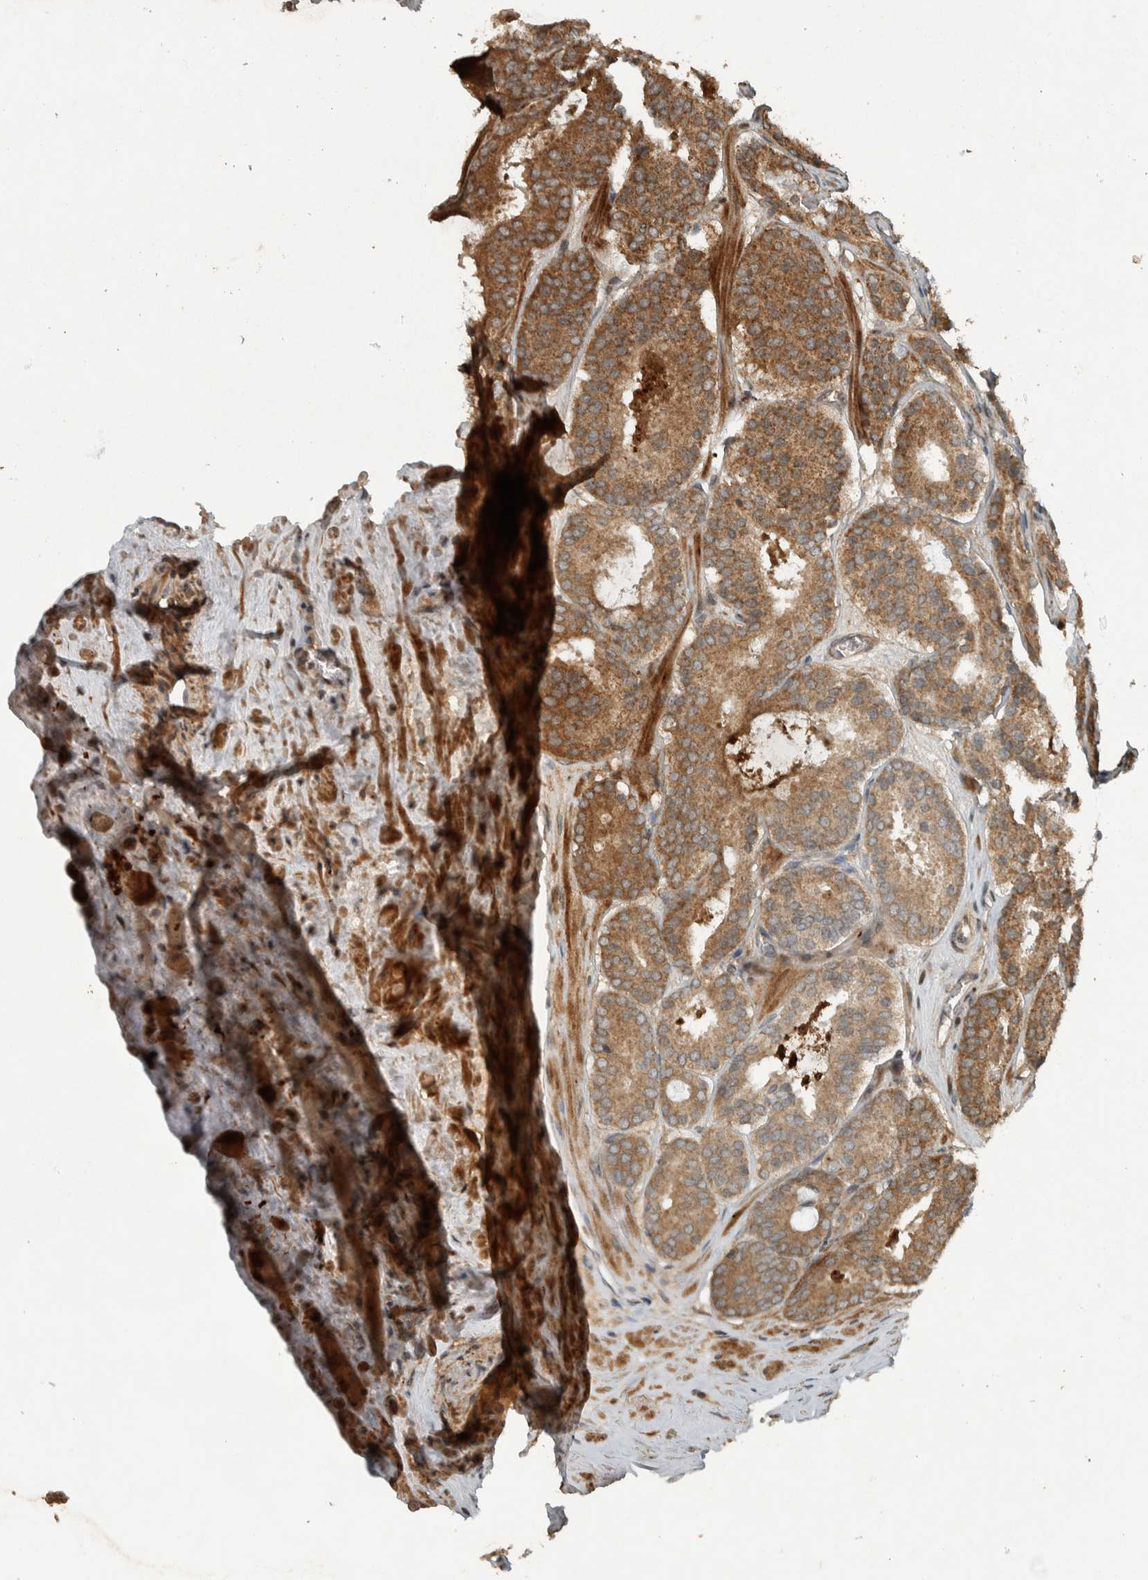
{"staining": {"intensity": "moderate", "quantity": ">75%", "location": "cytoplasmic/membranous"}, "tissue": "prostate cancer", "cell_type": "Tumor cells", "image_type": "cancer", "snomed": [{"axis": "morphology", "description": "Adenocarcinoma, Low grade"}, {"axis": "topography", "description": "Prostate"}], "caption": "There is medium levels of moderate cytoplasmic/membranous positivity in tumor cells of prostate cancer, as demonstrated by immunohistochemical staining (brown color).", "gene": "KIFAP3", "patient": {"sex": "male", "age": 69}}